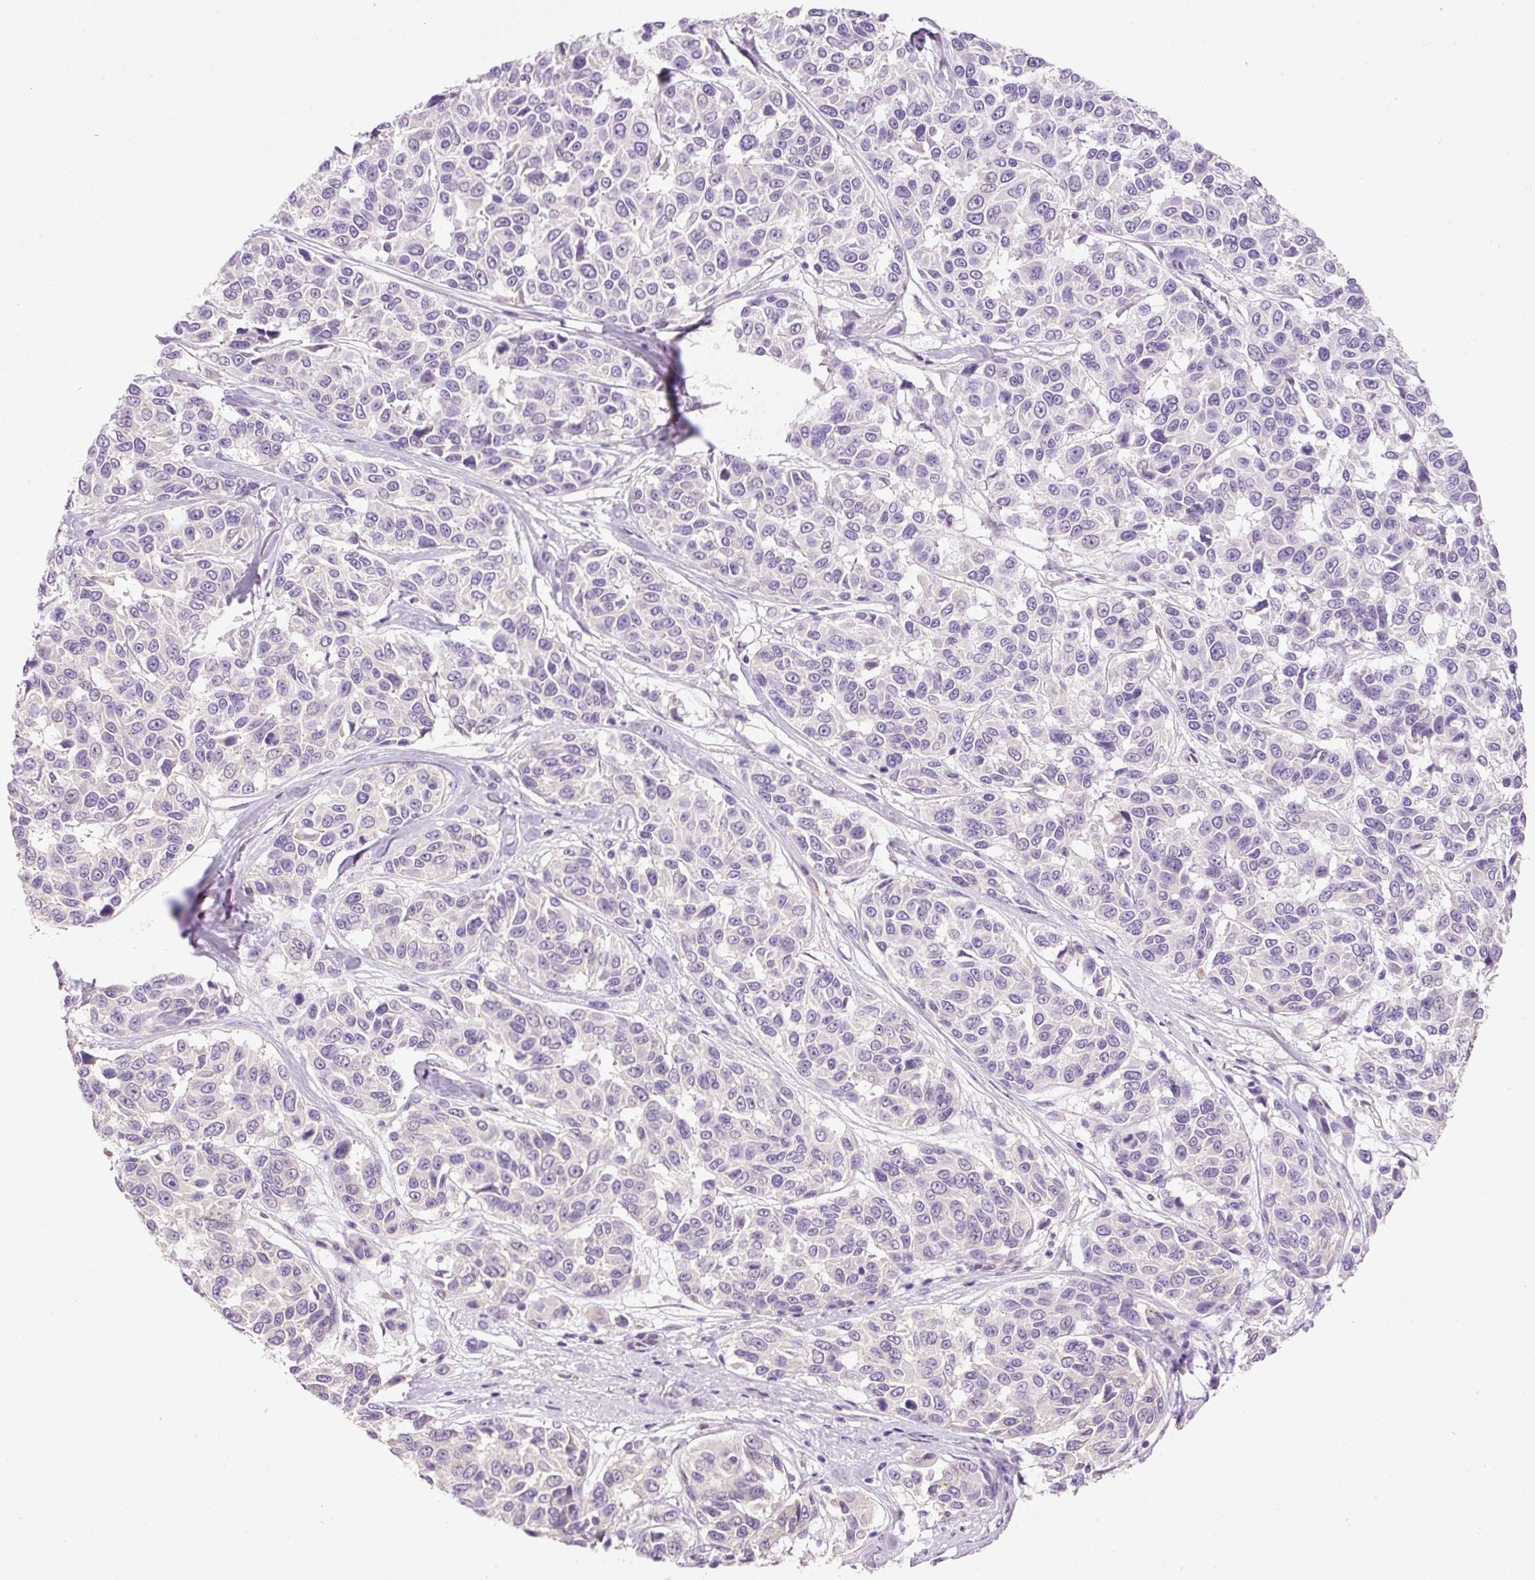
{"staining": {"intensity": "negative", "quantity": "none", "location": "none"}, "tissue": "melanoma", "cell_type": "Tumor cells", "image_type": "cancer", "snomed": [{"axis": "morphology", "description": "Malignant melanoma, NOS"}, {"axis": "topography", "description": "Skin"}], "caption": "The image reveals no staining of tumor cells in melanoma.", "gene": "PNPLA5", "patient": {"sex": "female", "age": 66}}